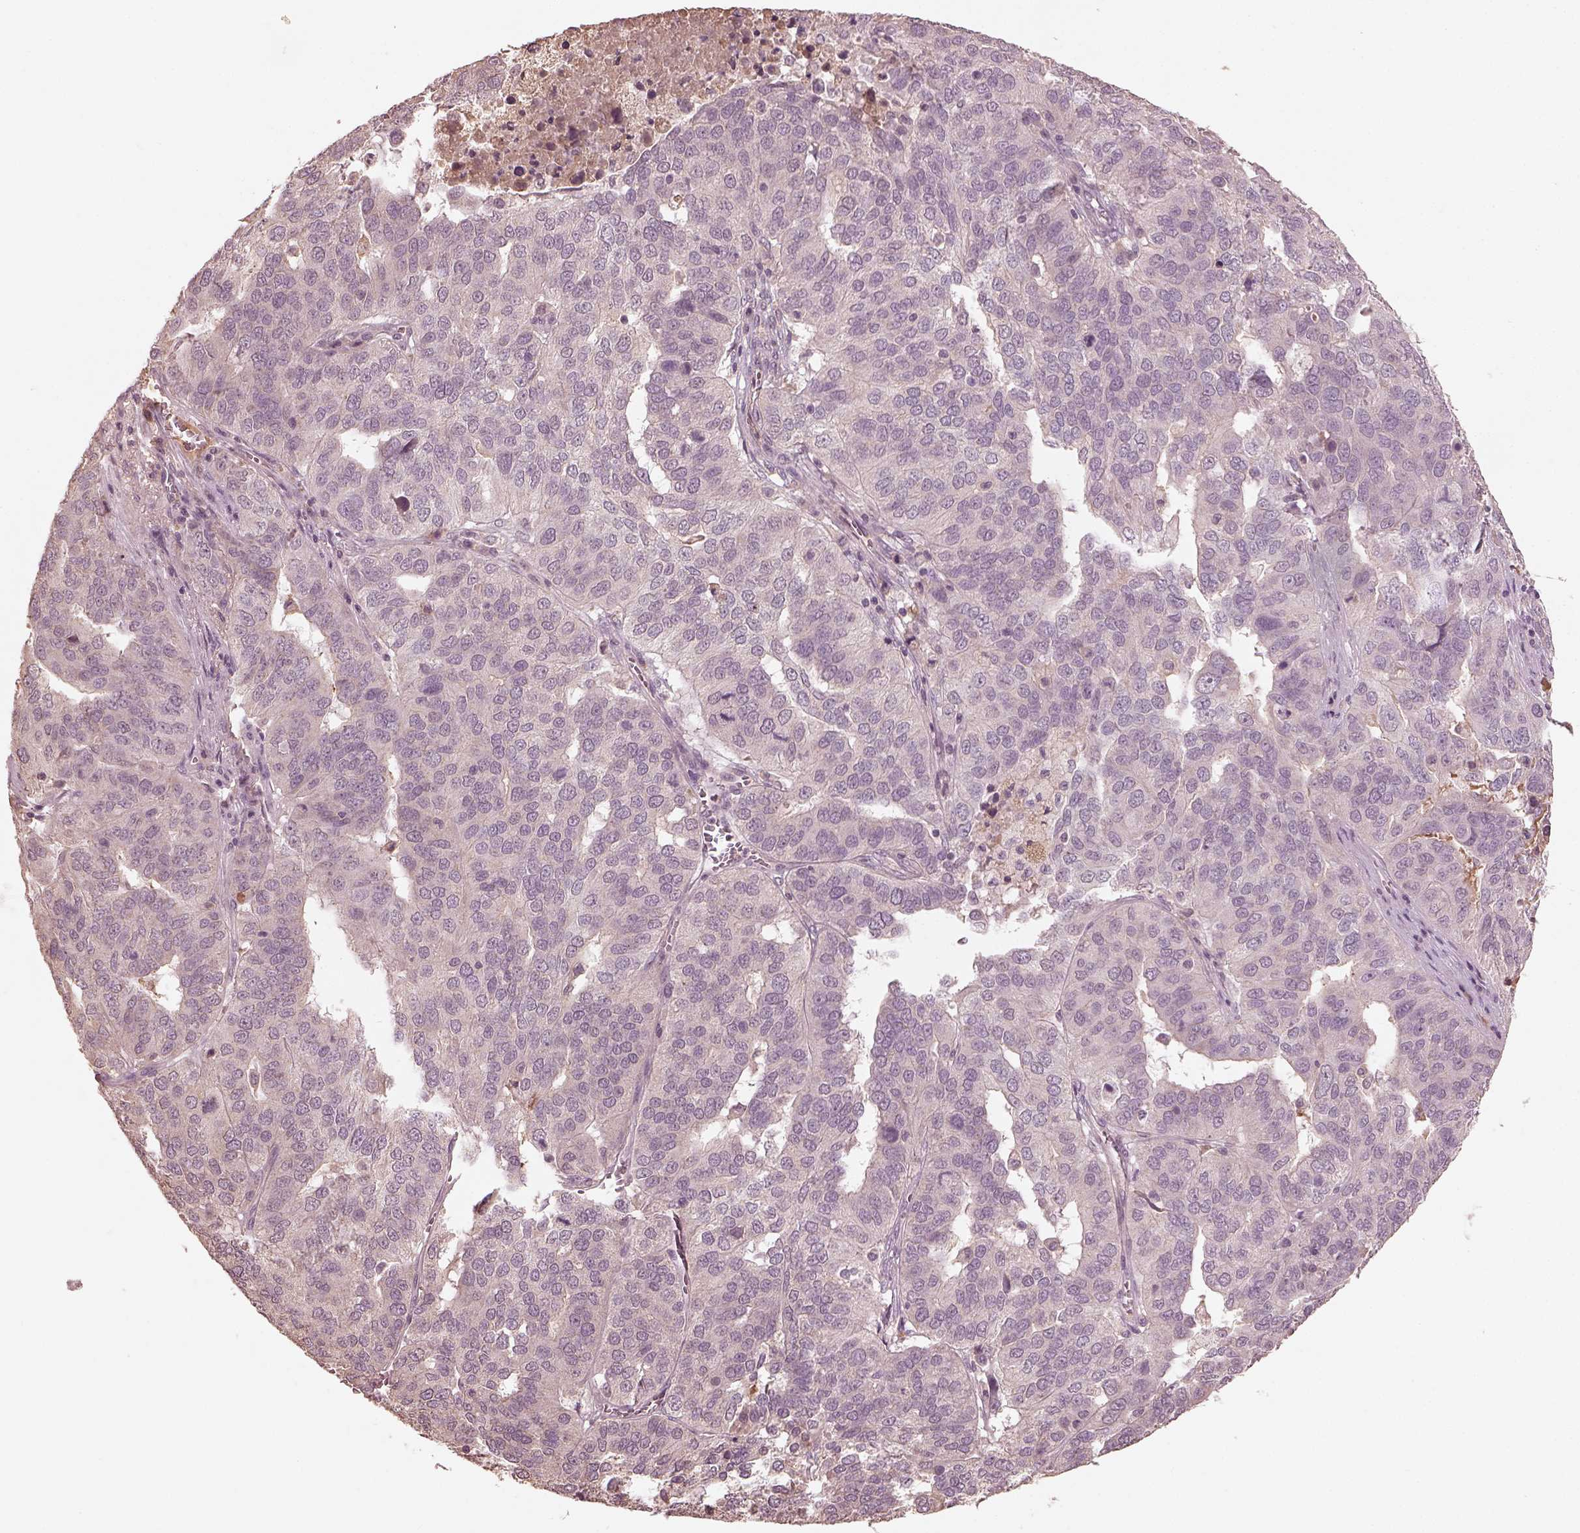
{"staining": {"intensity": "negative", "quantity": "none", "location": "none"}, "tissue": "ovarian cancer", "cell_type": "Tumor cells", "image_type": "cancer", "snomed": [{"axis": "morphology", "description": "Carcinoma, endometroid"}, {"axis": "topography", "description": "Soft tissue"}, {"axis": "topography", "description": "Ovary"}], "caption": "Human ovarian endometroid carcinoma stained for a protein using IHC reveals no positivity in tumor cells.", "gene": "CALR3", "patient": {"sex": "female", "age": 52}}